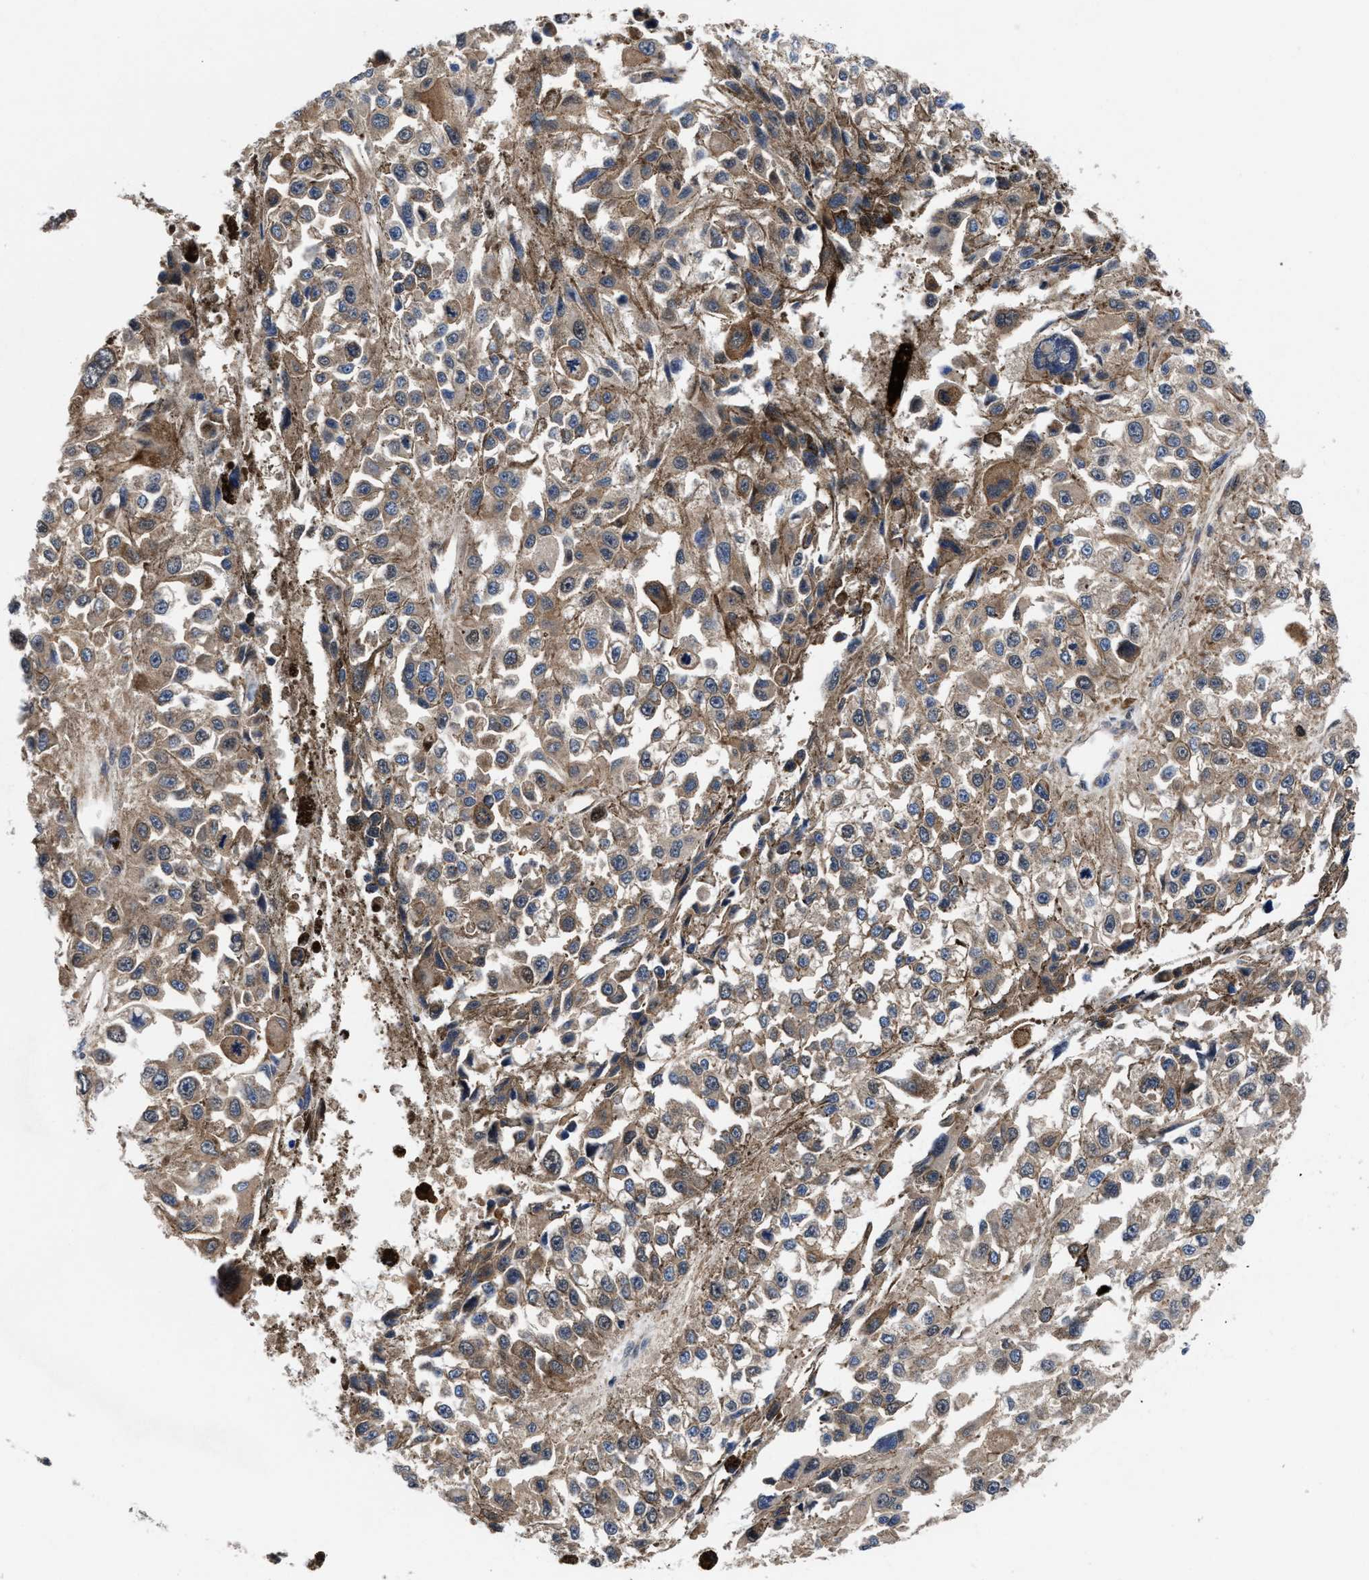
{"staining": {"intensity": "weak", "quantity": ">75%", "location": "cytoplasmic/membranous"}, "tissue": "melanoma", "cell_type": "Tumor cells", "image_type": "cancer", "snomed": [{"axis": "morphology", "description": "Malignant melanoma, Metastatic site"}, {"axis": "topography", "description": "Lymph node"}], "caption": "Human malignant melanoma (metastatic site) stained with a brown dye demonstrates weak cytoplasmic/membranous positive expression in approximately >75% of tumor cells.", "gene": "ACLY", "patient": {"sex": "male", "age": 59}}